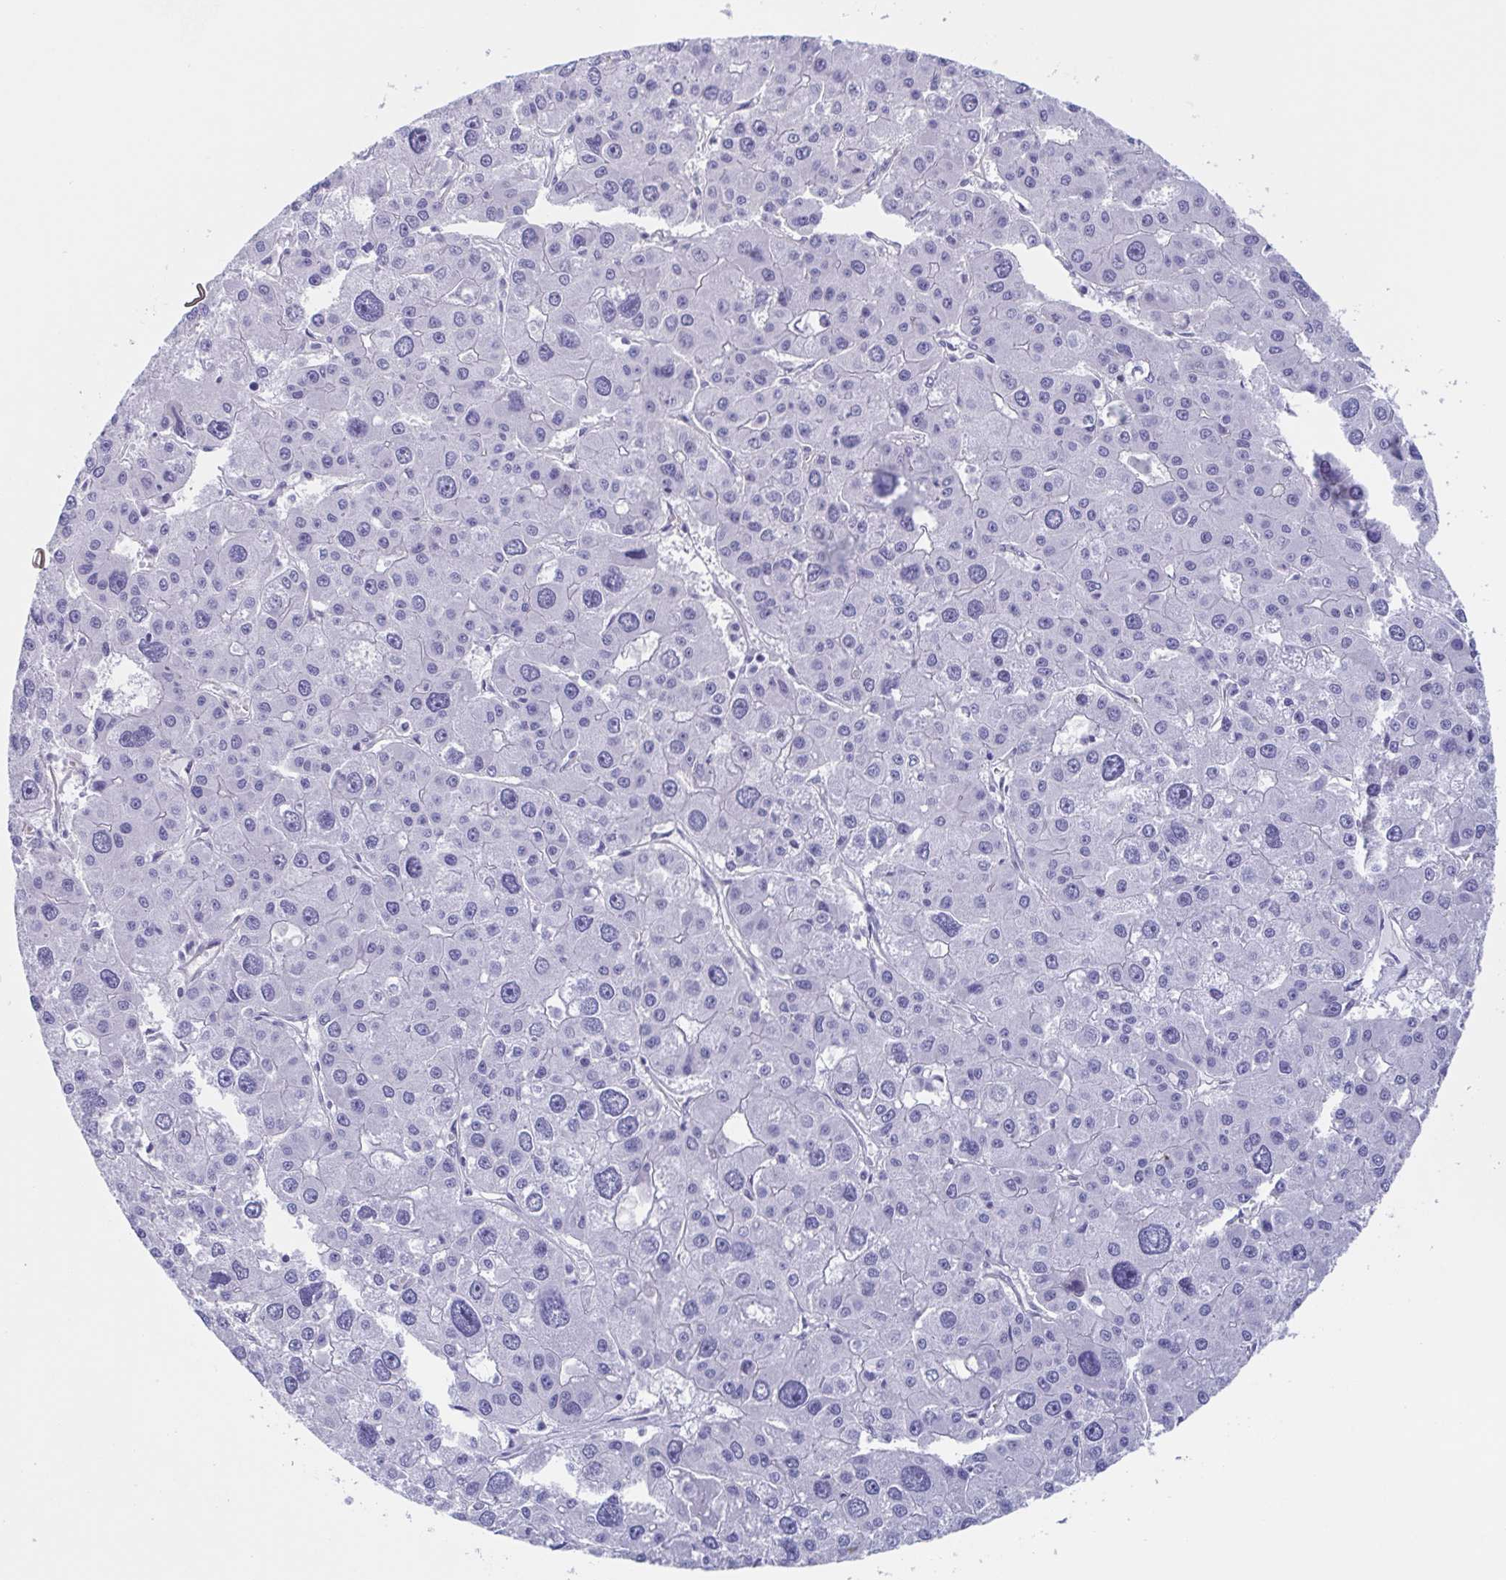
{"staining": {"intensity": "negative", "quantity": "none", "location": "none"}, "tissue": "liver cancer", "cell_type": "Tumor cells", "image_type": "cancer", "snomed": [{"axis": "morphology", "description": "Carcinoma, Hepatocellular, NOS"}, {"axis": "topography", "description": "Liver"}], "caption": "High magnification brightfield microscopy of liver cancer stained with DAB (brown) and counterstained with hematoxylin (blue): tumor cells show no significant positivity. (DAB IHC with hematoxylin counter stain).", "gene": "TEX12", "patient": {"sex": "male", "age": 73}}